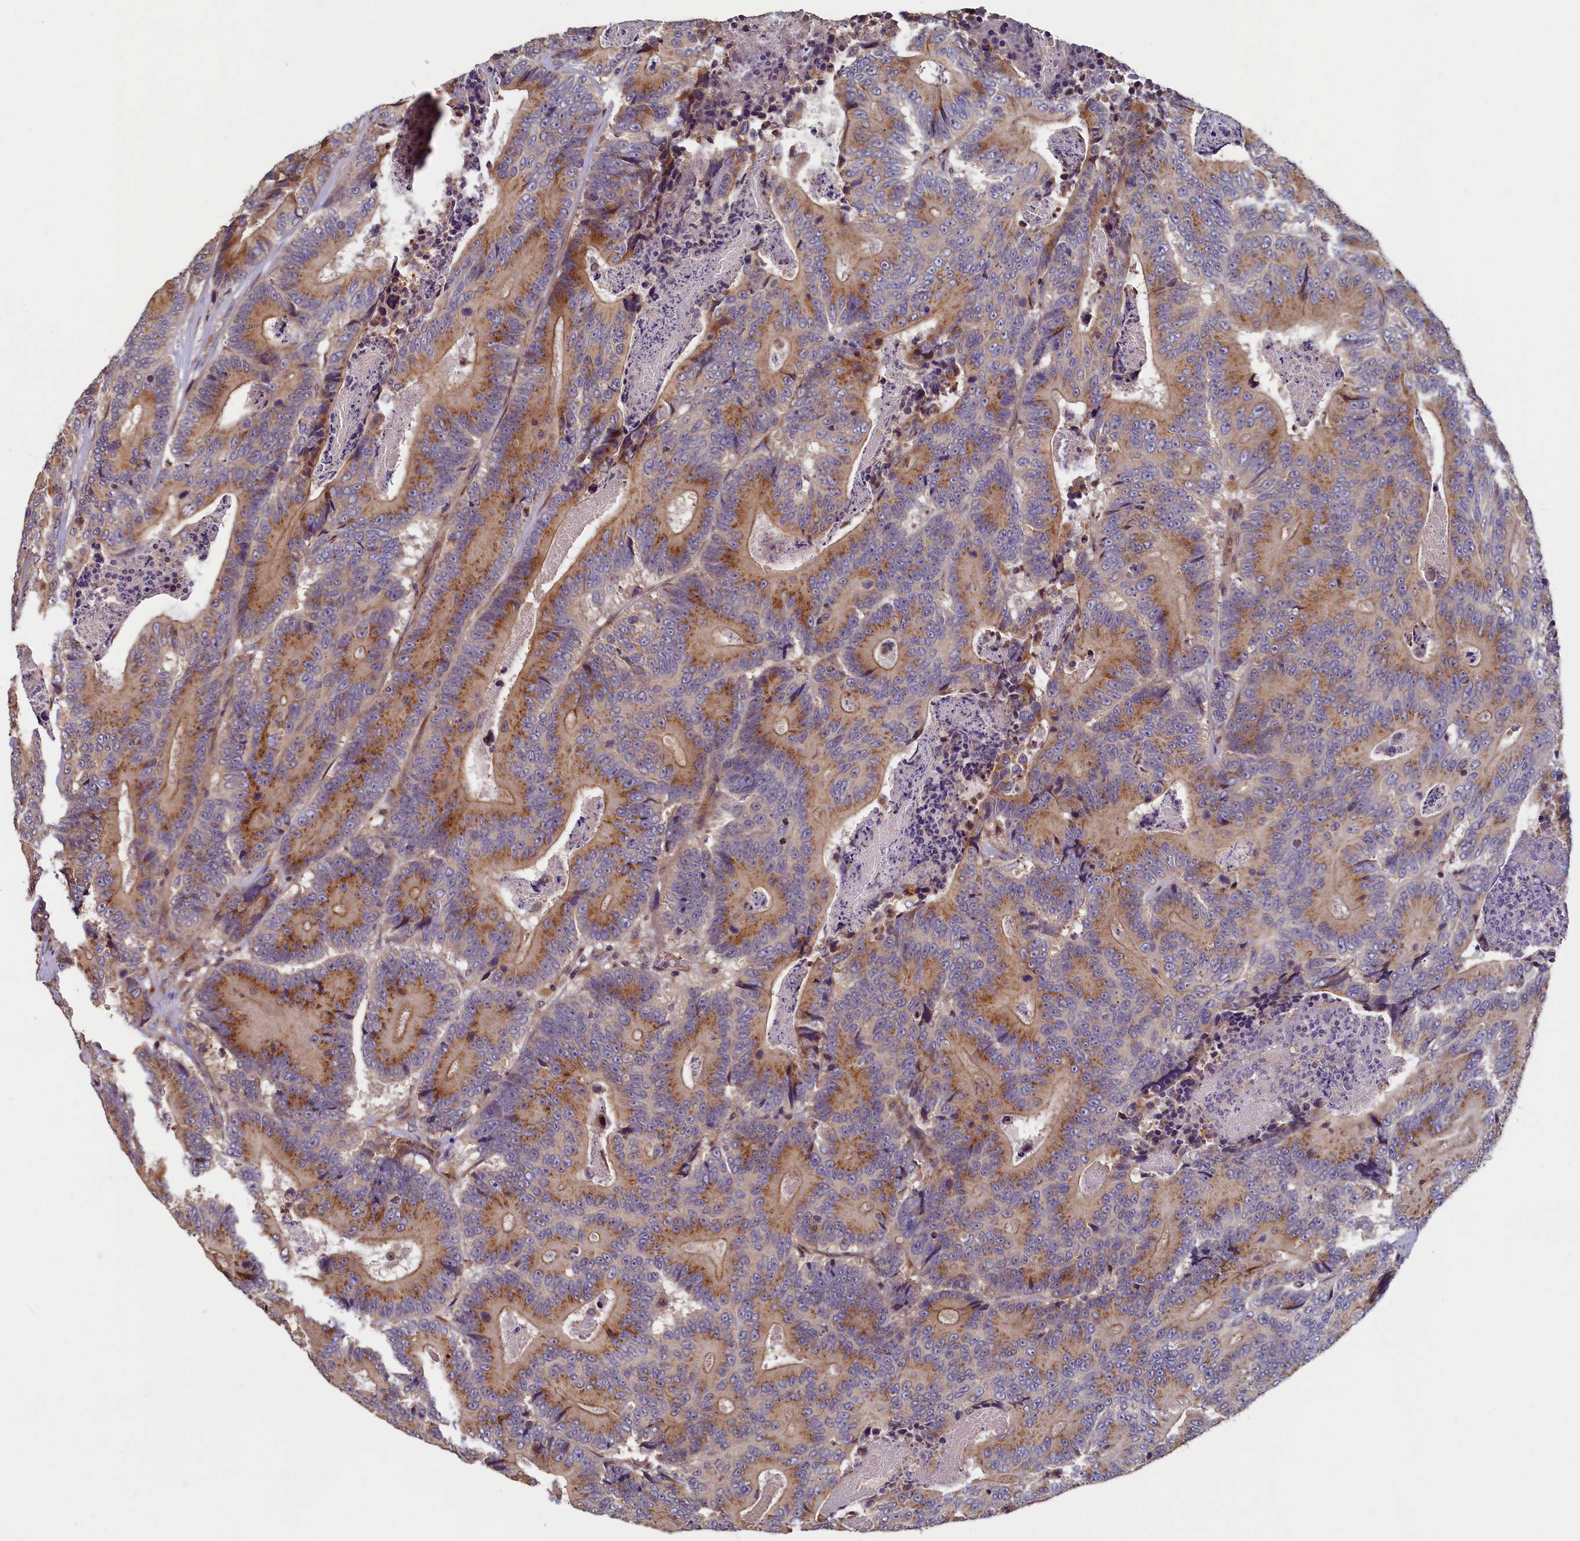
{"staining": {"intensity": "moderate", "quantity": ">75%", "location": "cytoplasmic/membranous"}, "tissue": "colorectal cancer", "cell_type": "Tumor cells", "image_type": "cancer", "snomed": [{"axis": "morphology", "description": "Adenocarcinoma, NOS"}, {"axis": "topography", "description": "Colon"}], "caption": "DAB (3,3'-diaminobenzidine) immunohistochemical staining of adenocarcinoma (colorectal) shows moderate cytoplasmic/membranous protein expression in about >75% of tumor cells.", "gene": "TMEM181", "patient": {"sex": "male", "age": 83}}